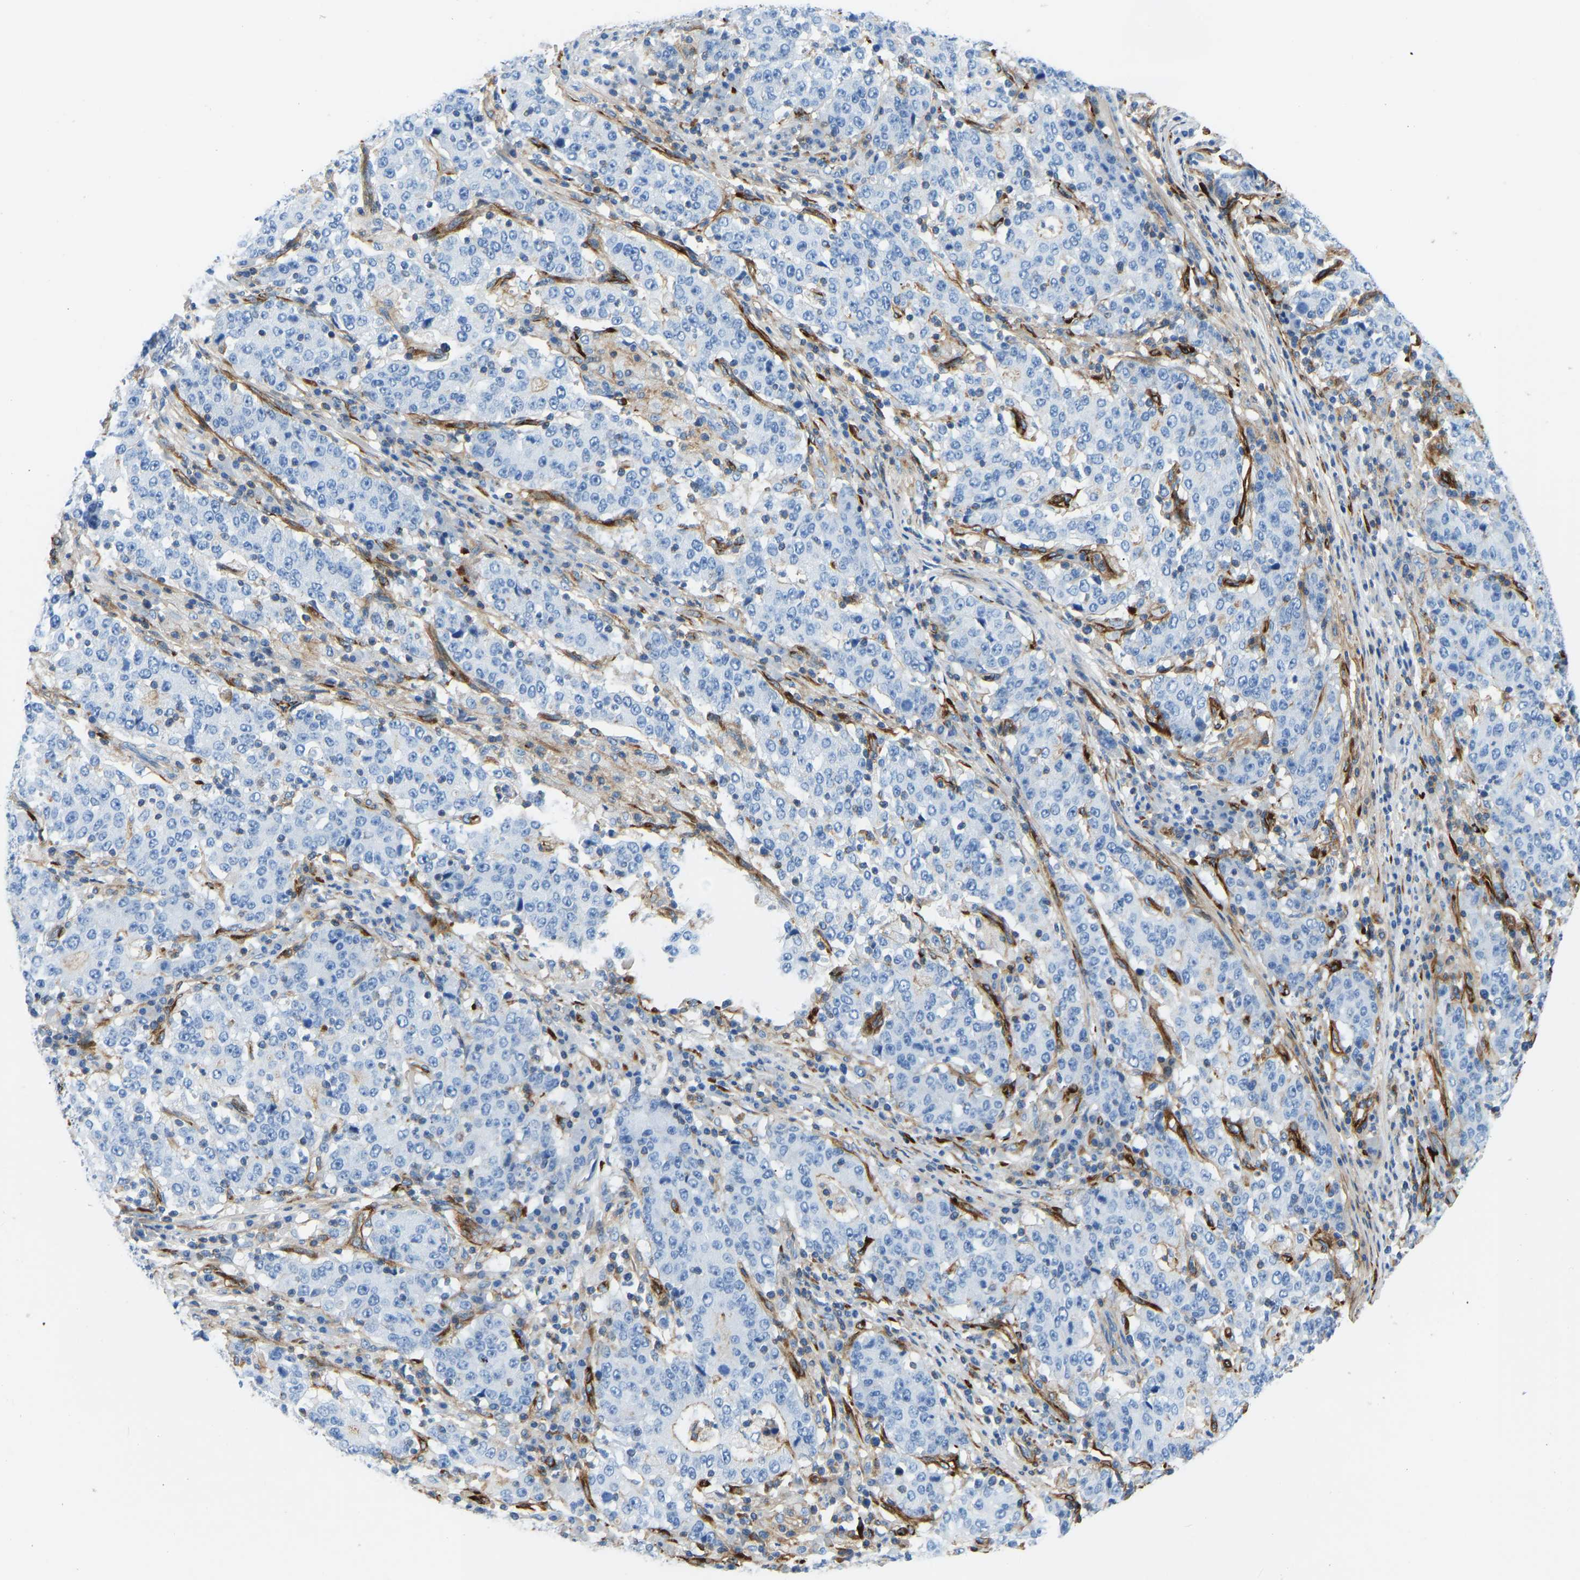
{"staining": {"intensity": "negative", "quantity": "none", "location": "none"}, "tissue": "stomach cancer", "cell_type": "Tumor cells", "image_type": "cancer", "snomed": [{"axis": "morphology", "description": "Adenocarcinoma, NOS"}, {"axis": "topography", "description": "Stomach"}], "caption": "An image of human stomach adenocarcinoma is negative for staining in tumor cells. (Brightfield microscopy of DAB (3,3'-diaminobenzidine) immunohistochemistry (IHC) at high magnification).", "gene": "COL15A1", "patient": {"sex": "male", "age": 59}}